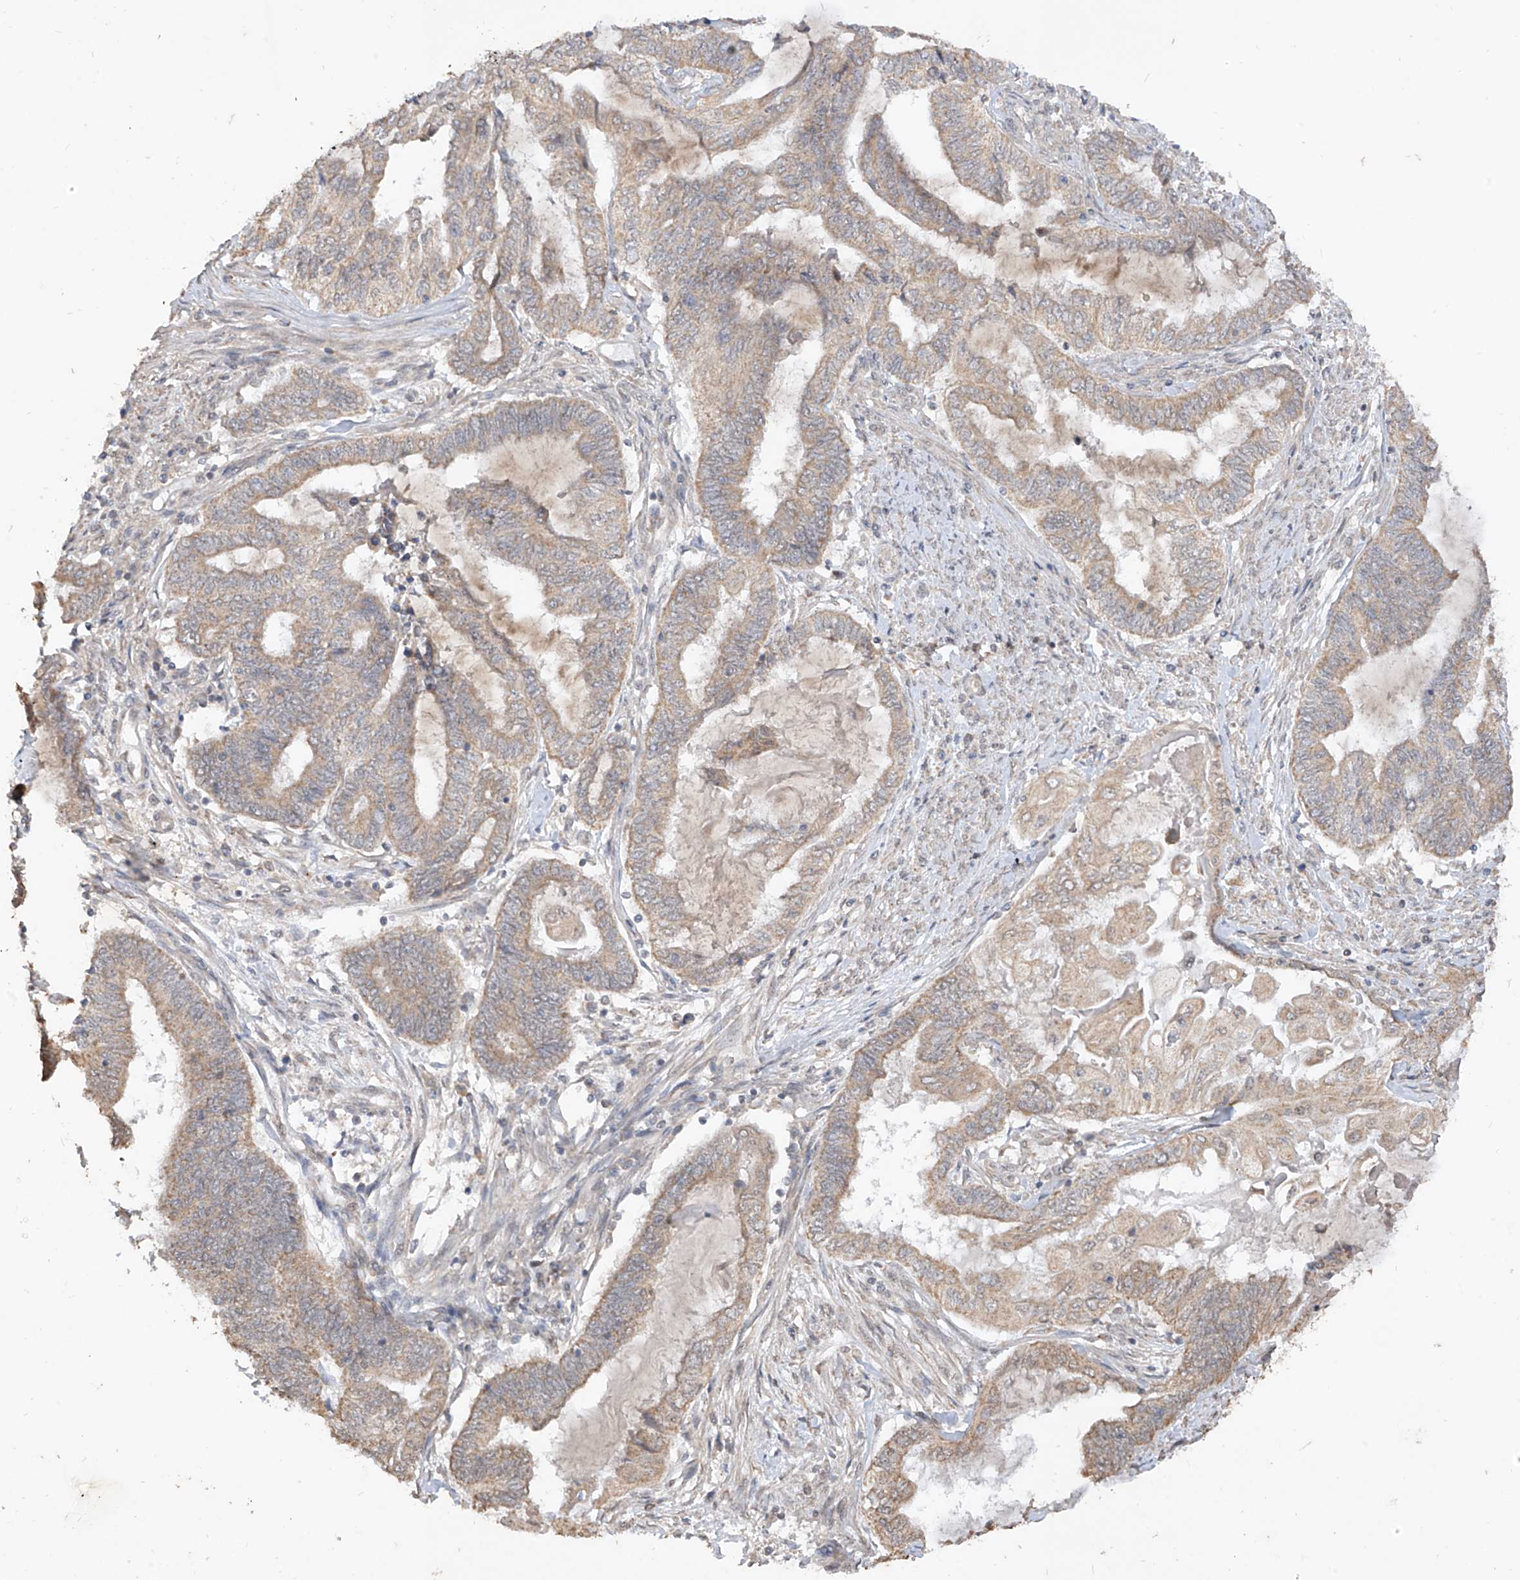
{"staining": {"intensity": "weak", "quantity": ">75%", "location": "cytoplasmic/membranous"}, "tissue": "endometrial cancer", "cell_type": "Tumor cells", "image_type": "cancer", "snomed": [{"axis": "morphology", "description": "Adenocarcinoma, NOS"}, {"axis": "topography", "description": "Uterus"}, {"axis": "topography", "description": "Endometrium"}], "caption": "Brown immunohistochemical staining in endometrial cancer demonstrates weak cytoplasmic/membranous positivity in about >75% of tumor cells.", "gene": "MTUS2", "patient": {"sex": "female", "age": 70}}